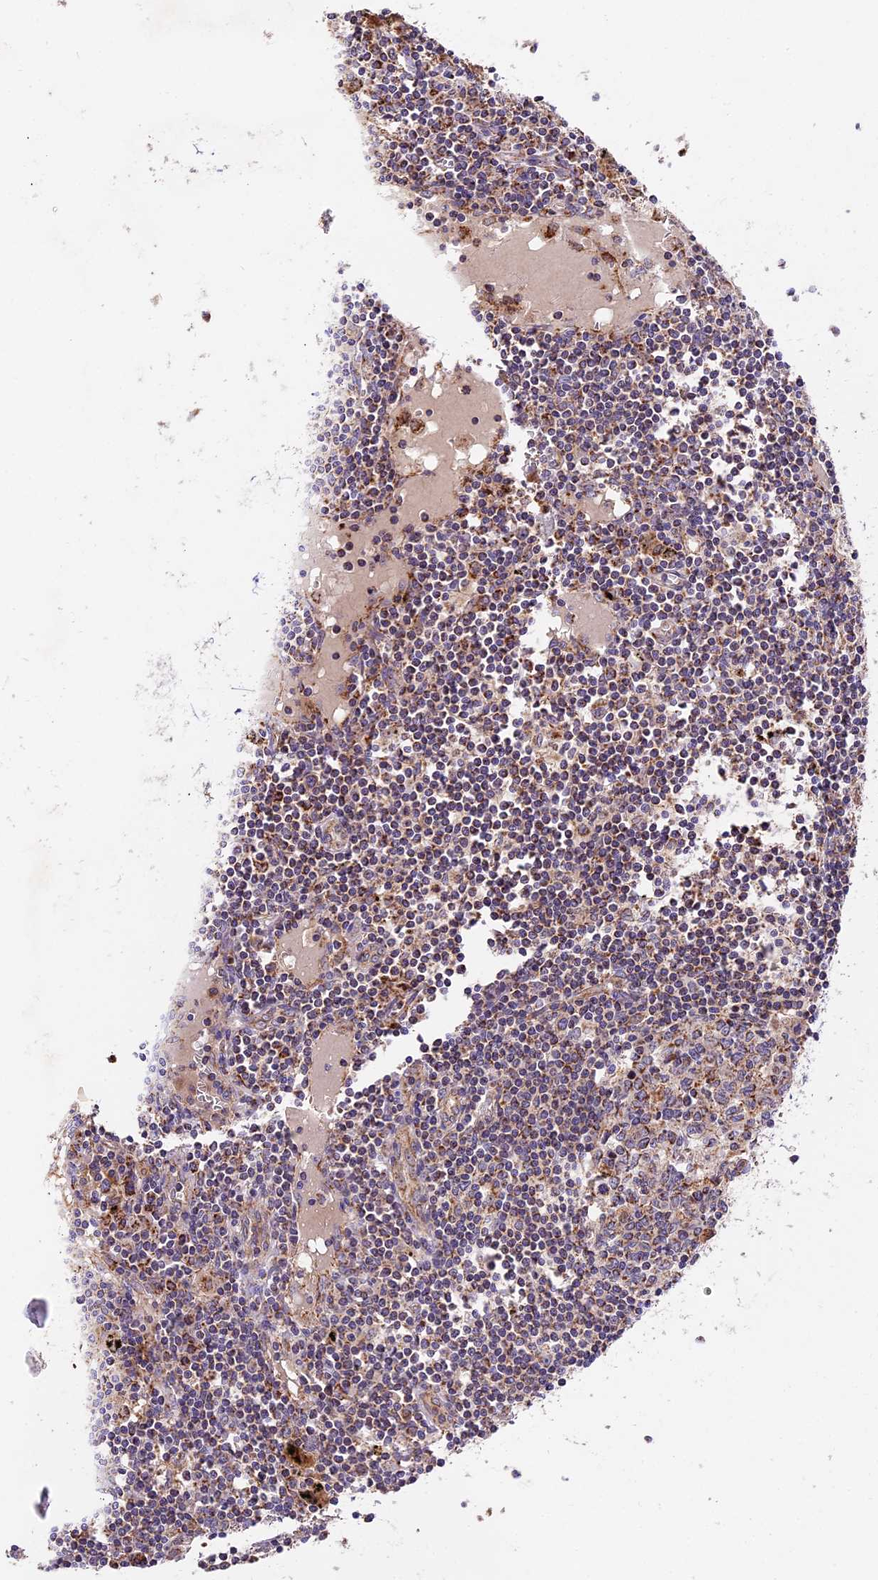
{"staining": {"intensity": "moderate", "quantity": ">75%", "location": "cytoplasmic/membranous"}, "tissue": "lymph node", "cell_type": "Germinal center cells", "image_type": "normal", "snomed": [{"axis": "morphology", "description": "Normal tissue, NOS"}, {"axis": "topography", "description": "Lymph node"}], "caption": "This is a photomicrograph of immunohistochemistry (IHC) staining of normal lymph node, which shows moderate expression in the cytoplasmic/membranous of germinal center cells.", "gene": "NDUFA8", "patient": {"sex": "male", "age": 74}}